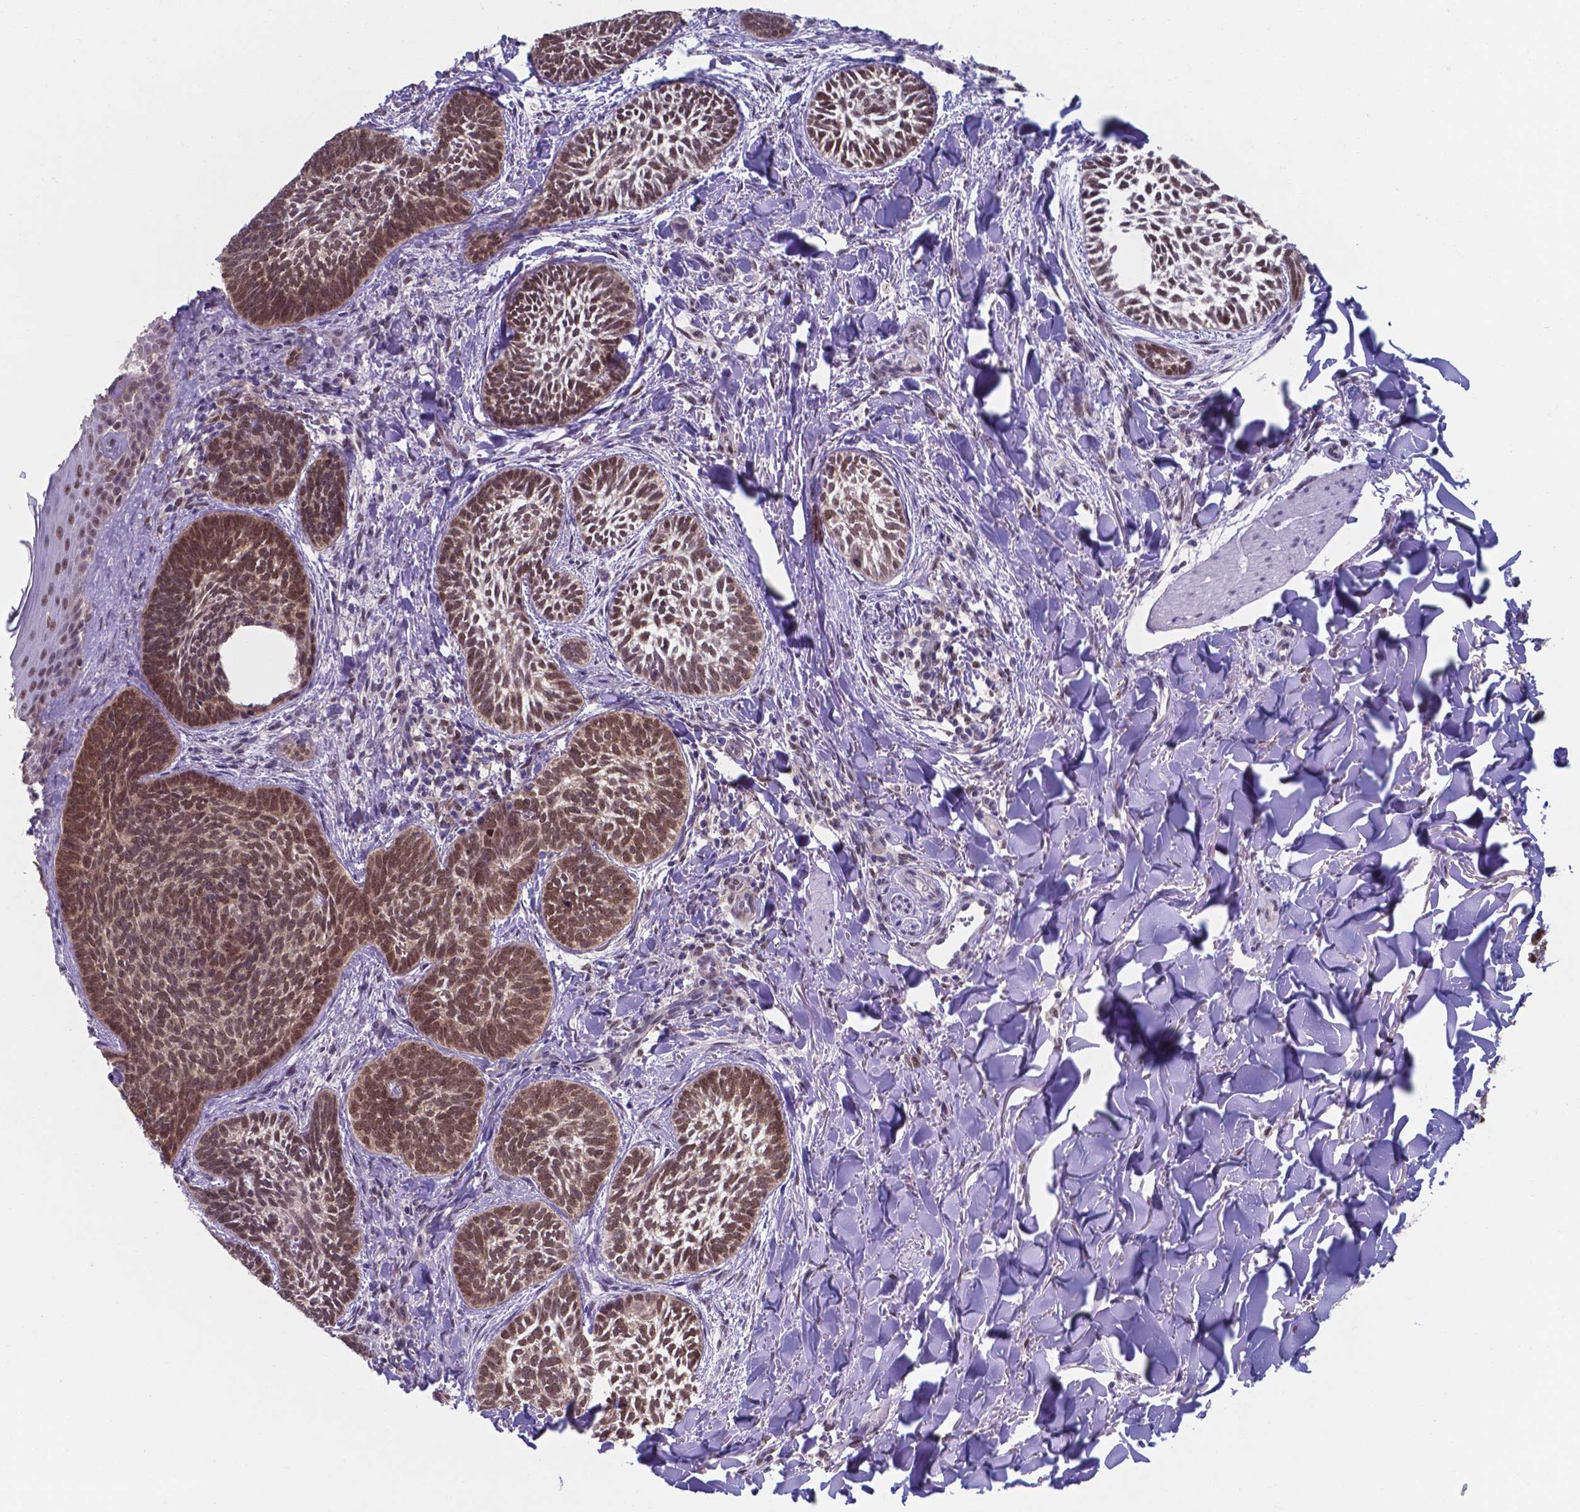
{"staining": {"intensity": "moderate", "quantity": ">75%", "location": "nuclear"}, "tissue": "skin cancer", "cell_type": "Tumor cells", "image_type": "cancer", "snomed": [{"axis": "morphology", "description": "Normal tissue, NOS"}, {"axis": "morphology", "description": "Basal cell carcinoma"}, {"axis": "topography", "description": "Skin"}], "caption": "Protein expression analysis of human basal cell carcinoma (skin) reveals moderate nuclear expression in about >75% of tumor cells.", "gene": "UBE2E2", "patient": {"sex": "male", "age": 46}}